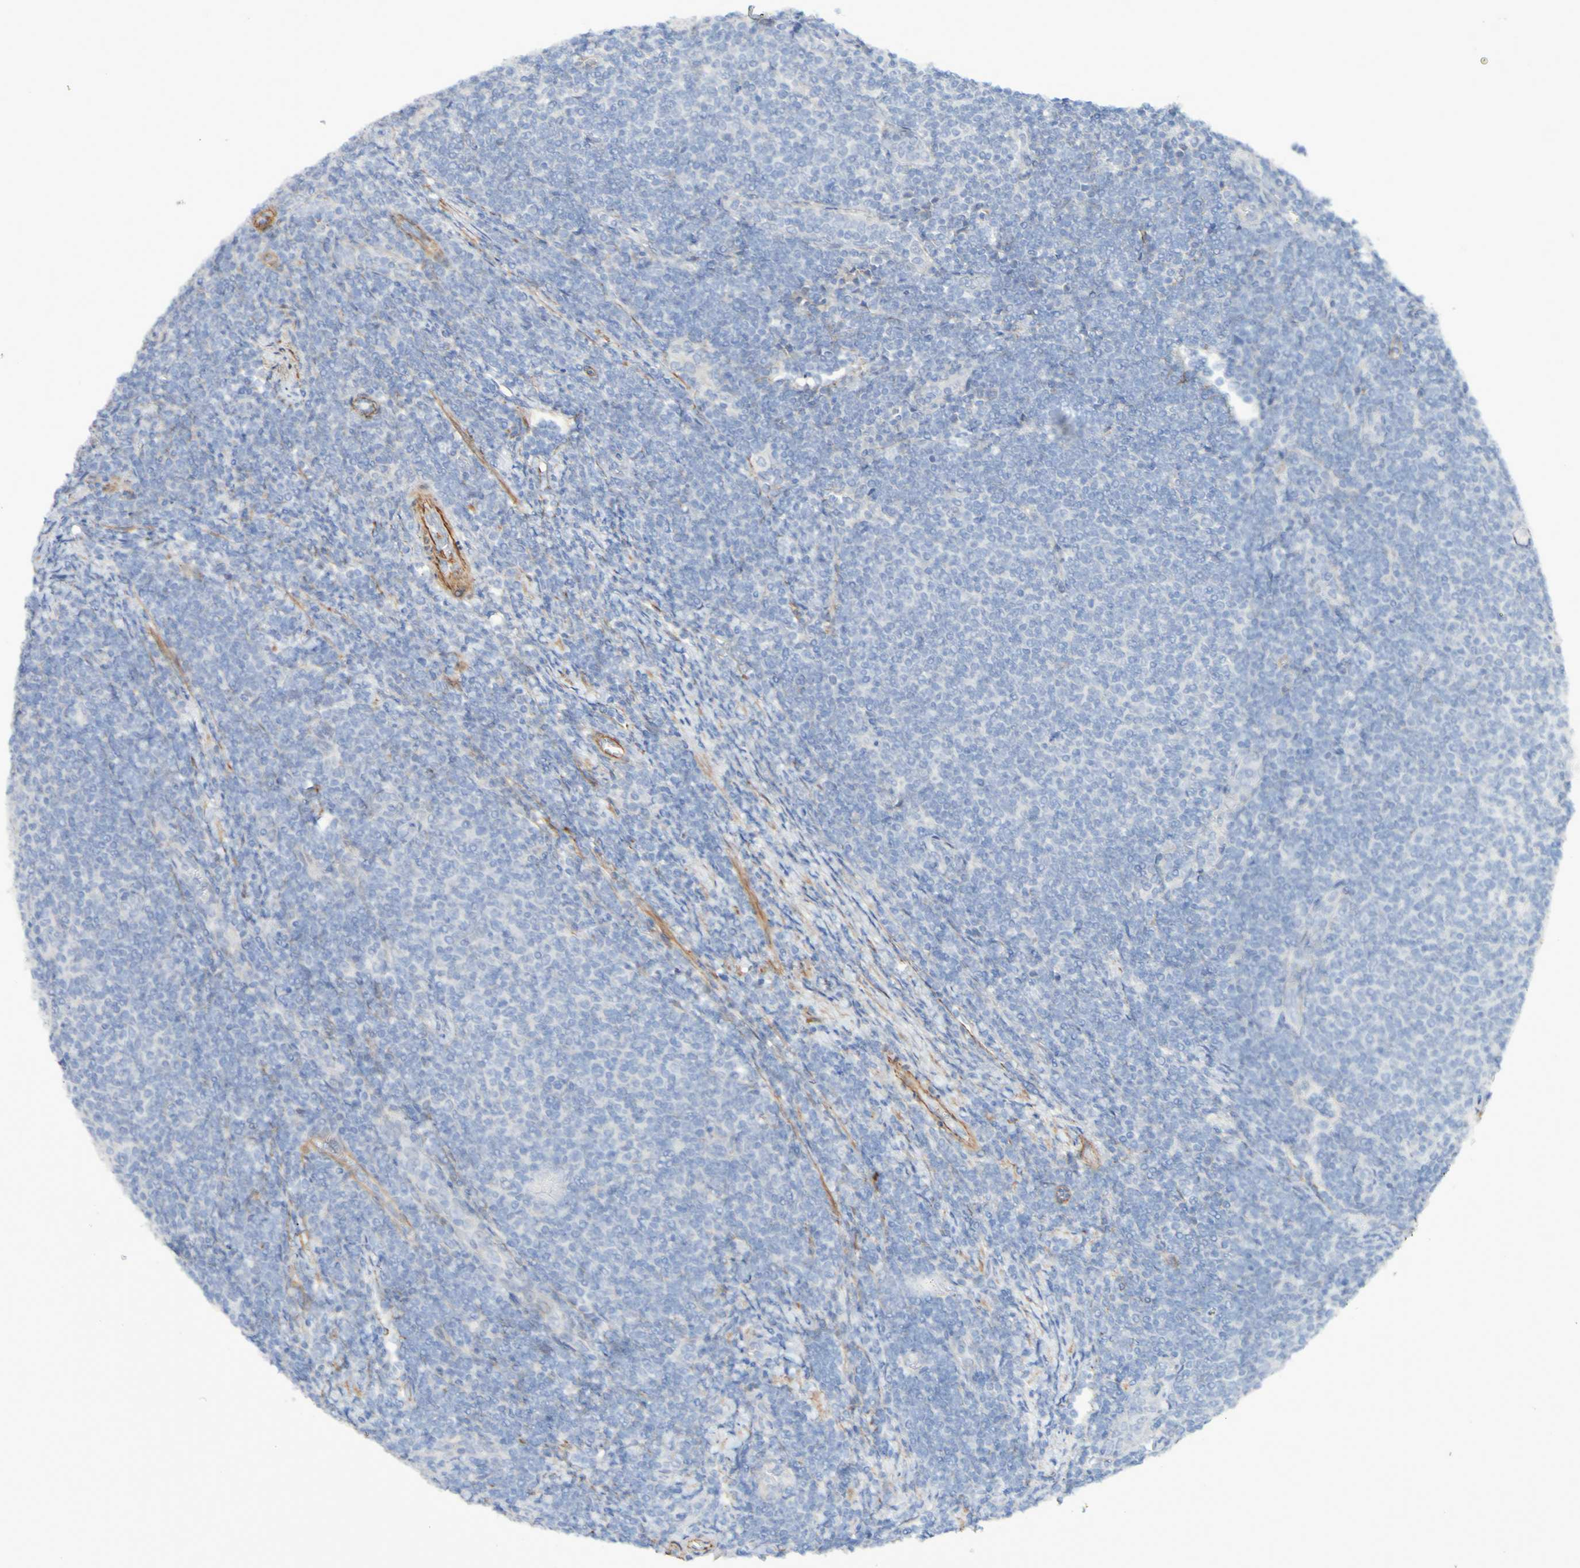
{"staining": {"intensity": "negative", "quantity": "none", "location": "none"}, "tissue": "lymphoma", "cell_type": "Tumor cells", "image_type": "cancer", "snomed": [{"axis": "morphology", "description": "Malignant lymphoma, non-Hodgkin's type, Low grade"}, {"axis": "topography", "description": "Lymph node"}], "caption": "Histopathology image shows no significant protein positivity in tumor cells of low-grade malignant lymphoma, non-Hodgkin's type. (Immunohistochemistry (ihc), brightfield microscopy, high magnification).", "gene": "LPP", "patient": {"sex": "male", "age": 66}}